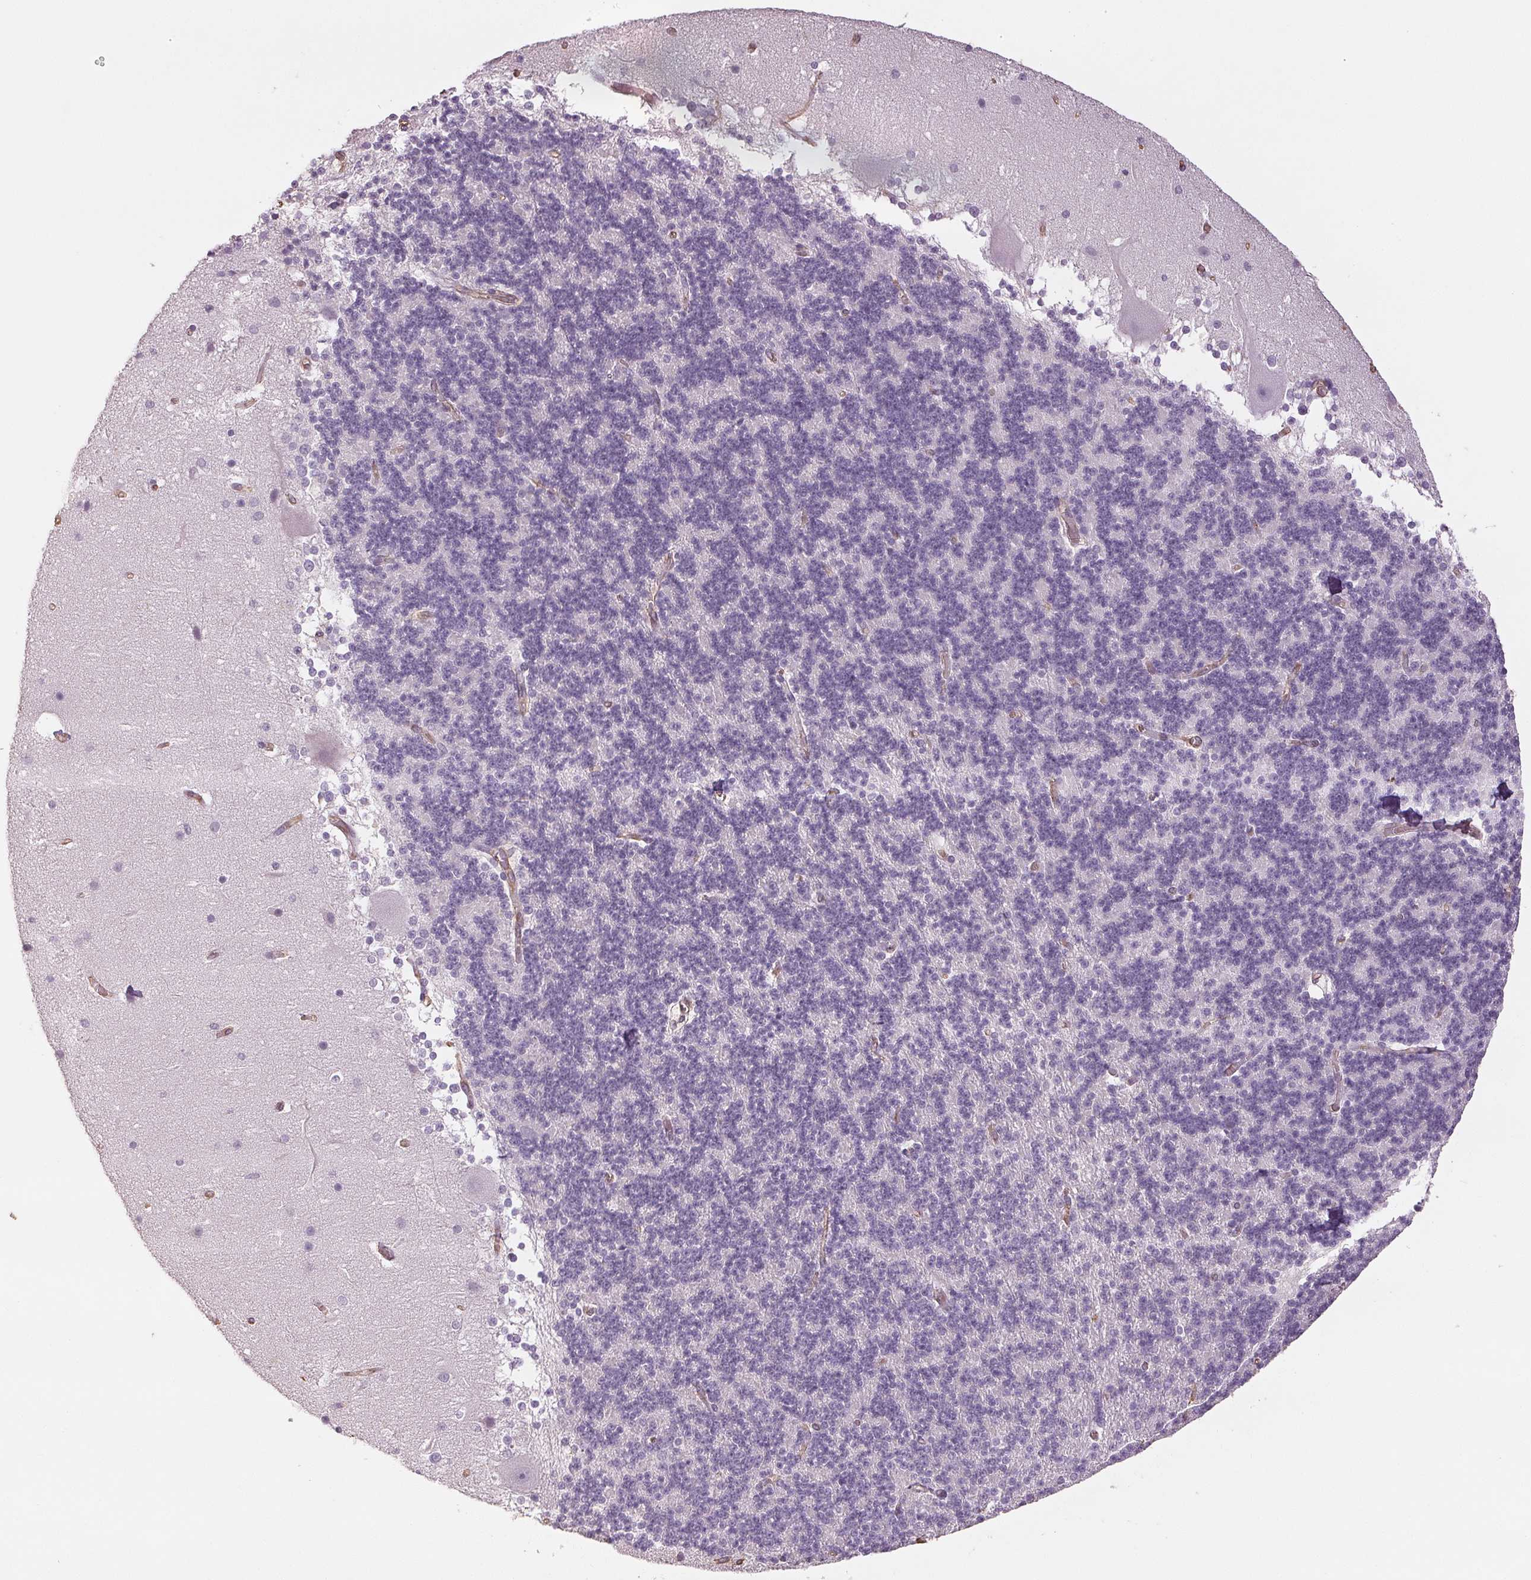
{"staining": {"intensity": "negative", "quantity": "none", "location": "none"}, "tissue": "cerebellum", "cell_type": "Cells in granular layer", "image_type": "normal", "snomed": [{"axis": "morphology", "description": "Normal tissue, NOS"}, {"axis": "topography", "description": "Cerebellum"}], "caption": "Immunohistochemistry photomicrograph of benign cerebellum stained for a protein (brown), which displays no expression in cells in granular layer.", "gene": "COL7A1", "patient": {"sex": "female", "age": 19}}